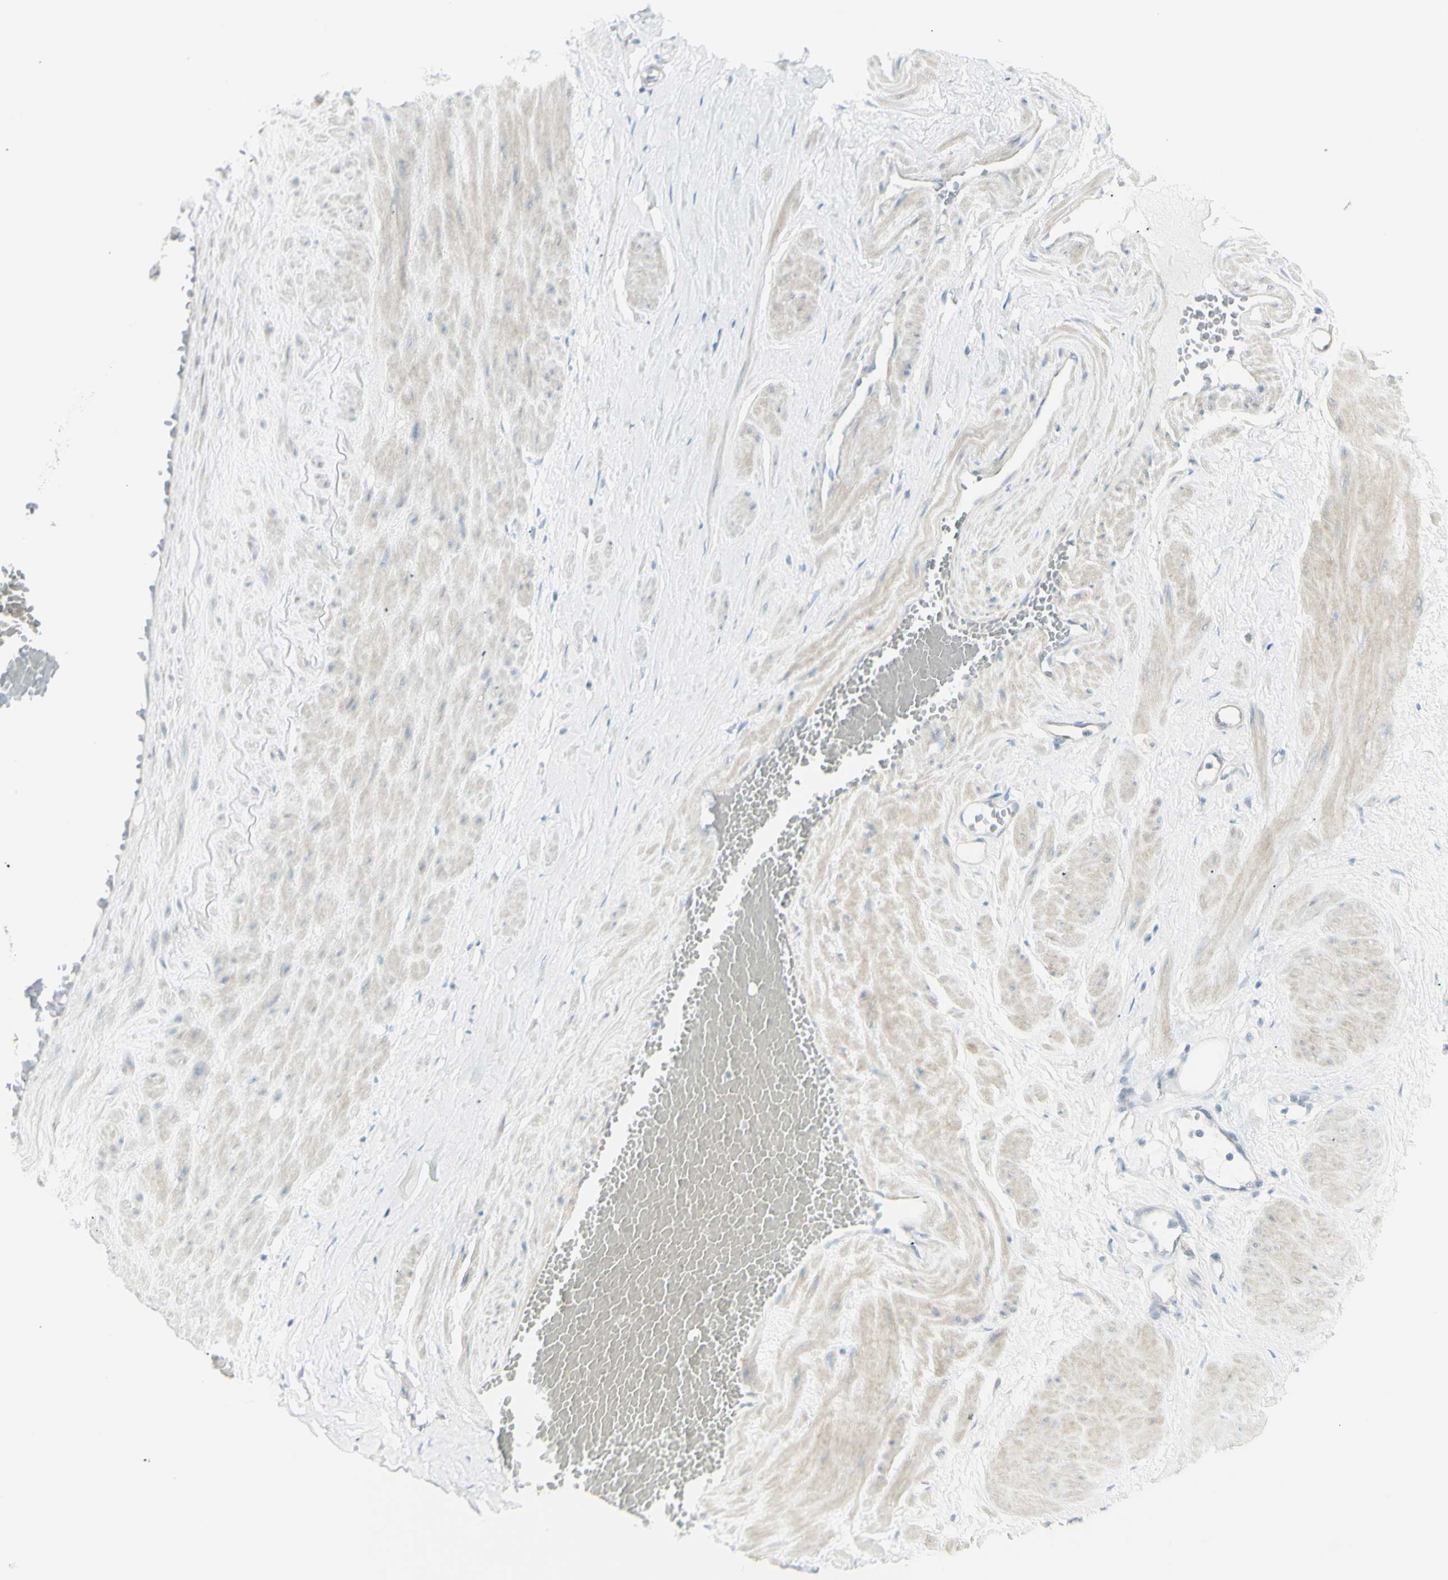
{"staining": {"intensity": "negative", "quantity": "none", "location": "none"}, "tissue": "adipose tissue", "cell_type": "Adipocytes", "image_type": "normal", "snomed": [{"axis": "morphology", "description": "Normal tissue, NOS"}, {"axis": "topography", "description": "Soft tissue"}, {"axis": "topography", "description": "Vascular tissue"}], "caption": "The immunohistochemistry photomicrograph has no significant staining in adipocytes of adipose tissue. (Stains: DAB IHC with hematoxylin counter stain, Microscopy: brightfield microscopy at high magnification).", "gene": "NDST4", "patient": {"sex": "female", "age": 35}}